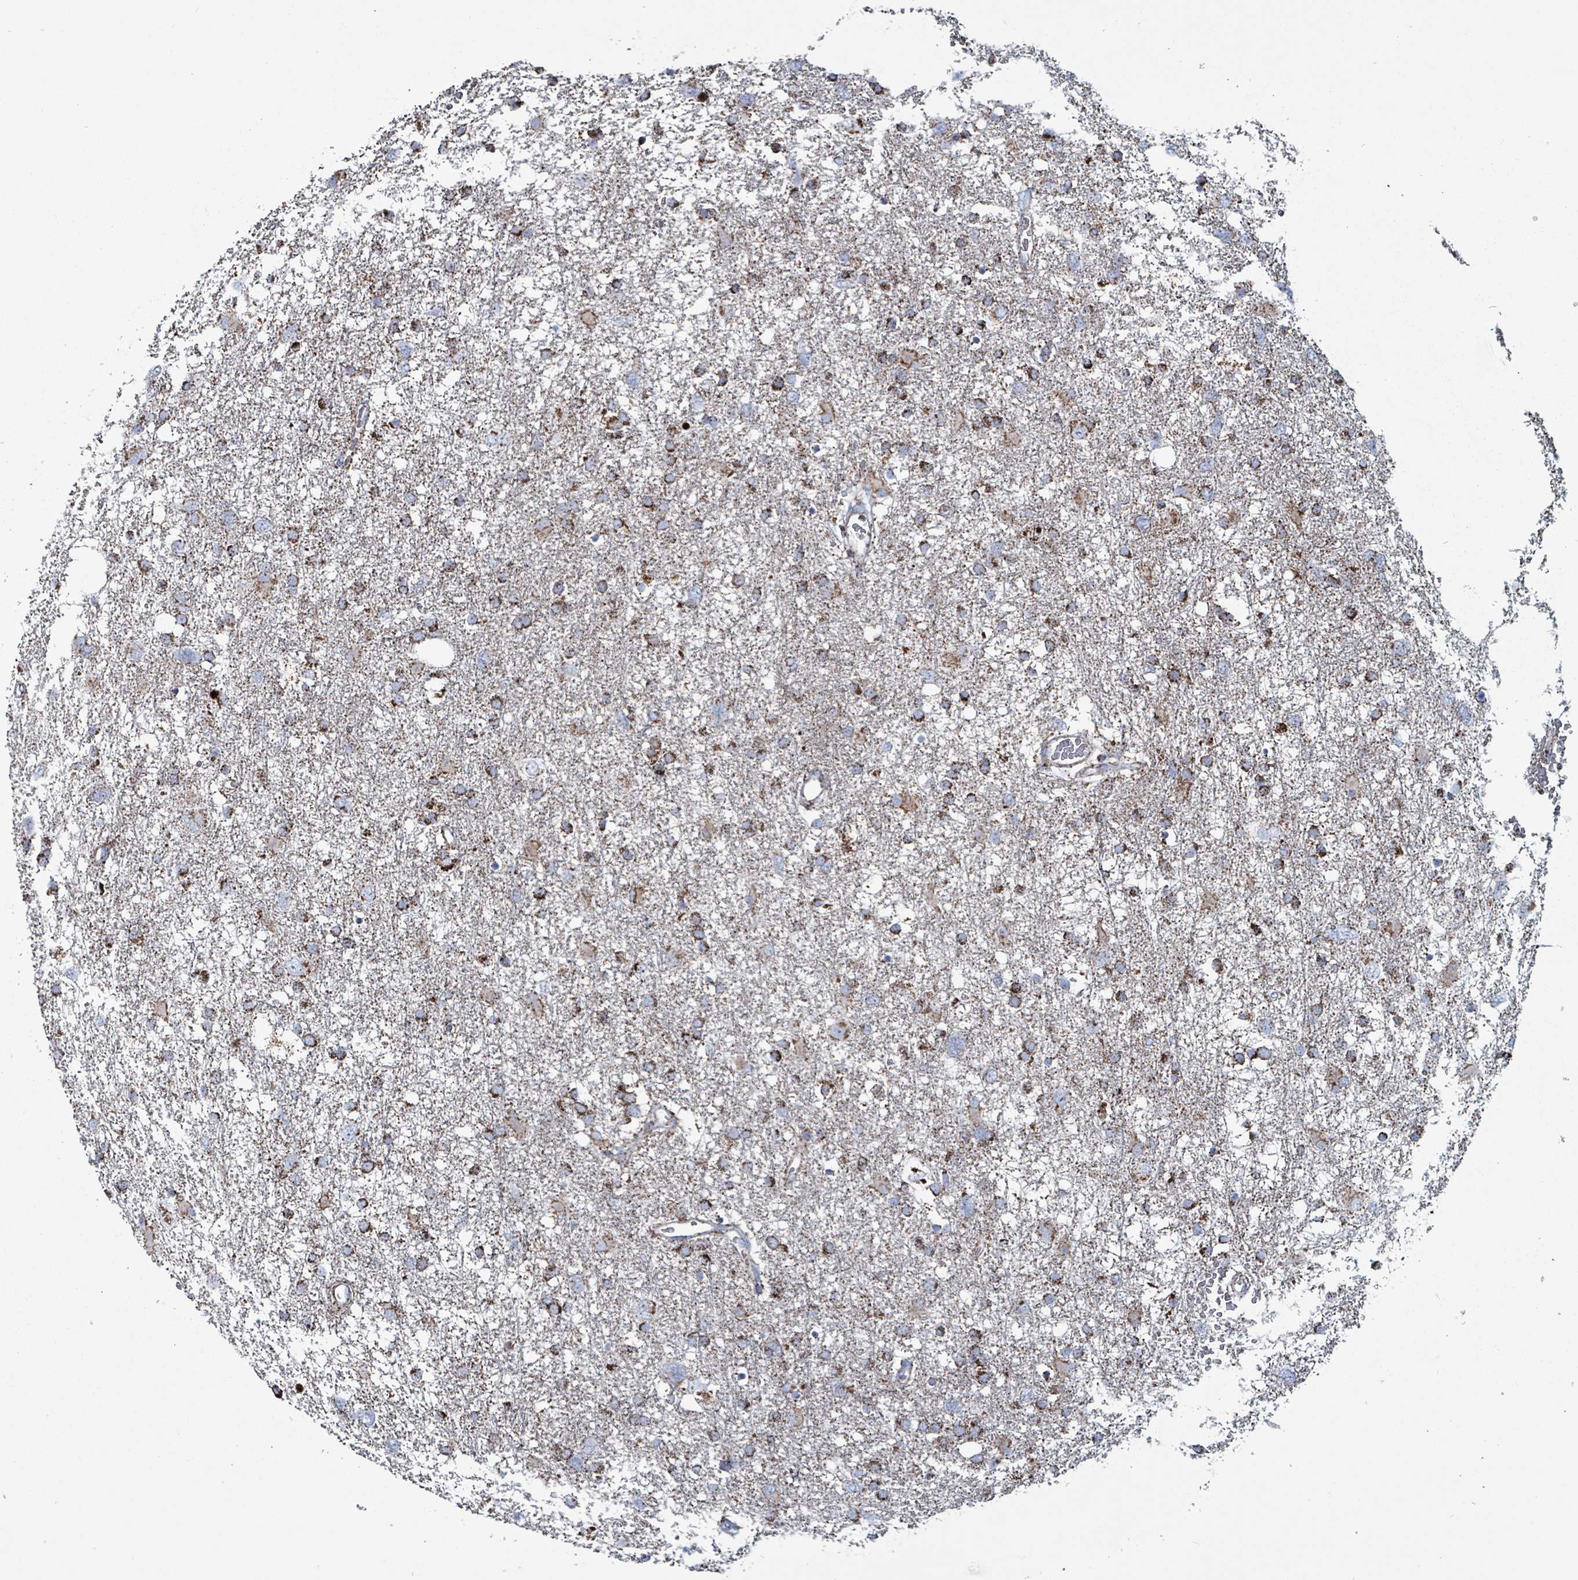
{"staining": {"intensity": "strong", "quantity": ">75%", "location": "cytoplasmic/membranous"}, "tissue": "glioma", "cell_type": "Tumor cells", "image_type": "cancer", "snomed": [{"axis": "morphology", "description": "Glioma, malignant, High grade"}, {"axis": "topography", "description": "Brain"}], "caption": "Immunohistochemical staining of high-grade glioma (malignant) exhibits high levels of strong cytoplasmic/membranous protein positivity in about >75% of tumor cells.", "gene": "IDH3B", "patient": {"sex": "male", "age": 61}}